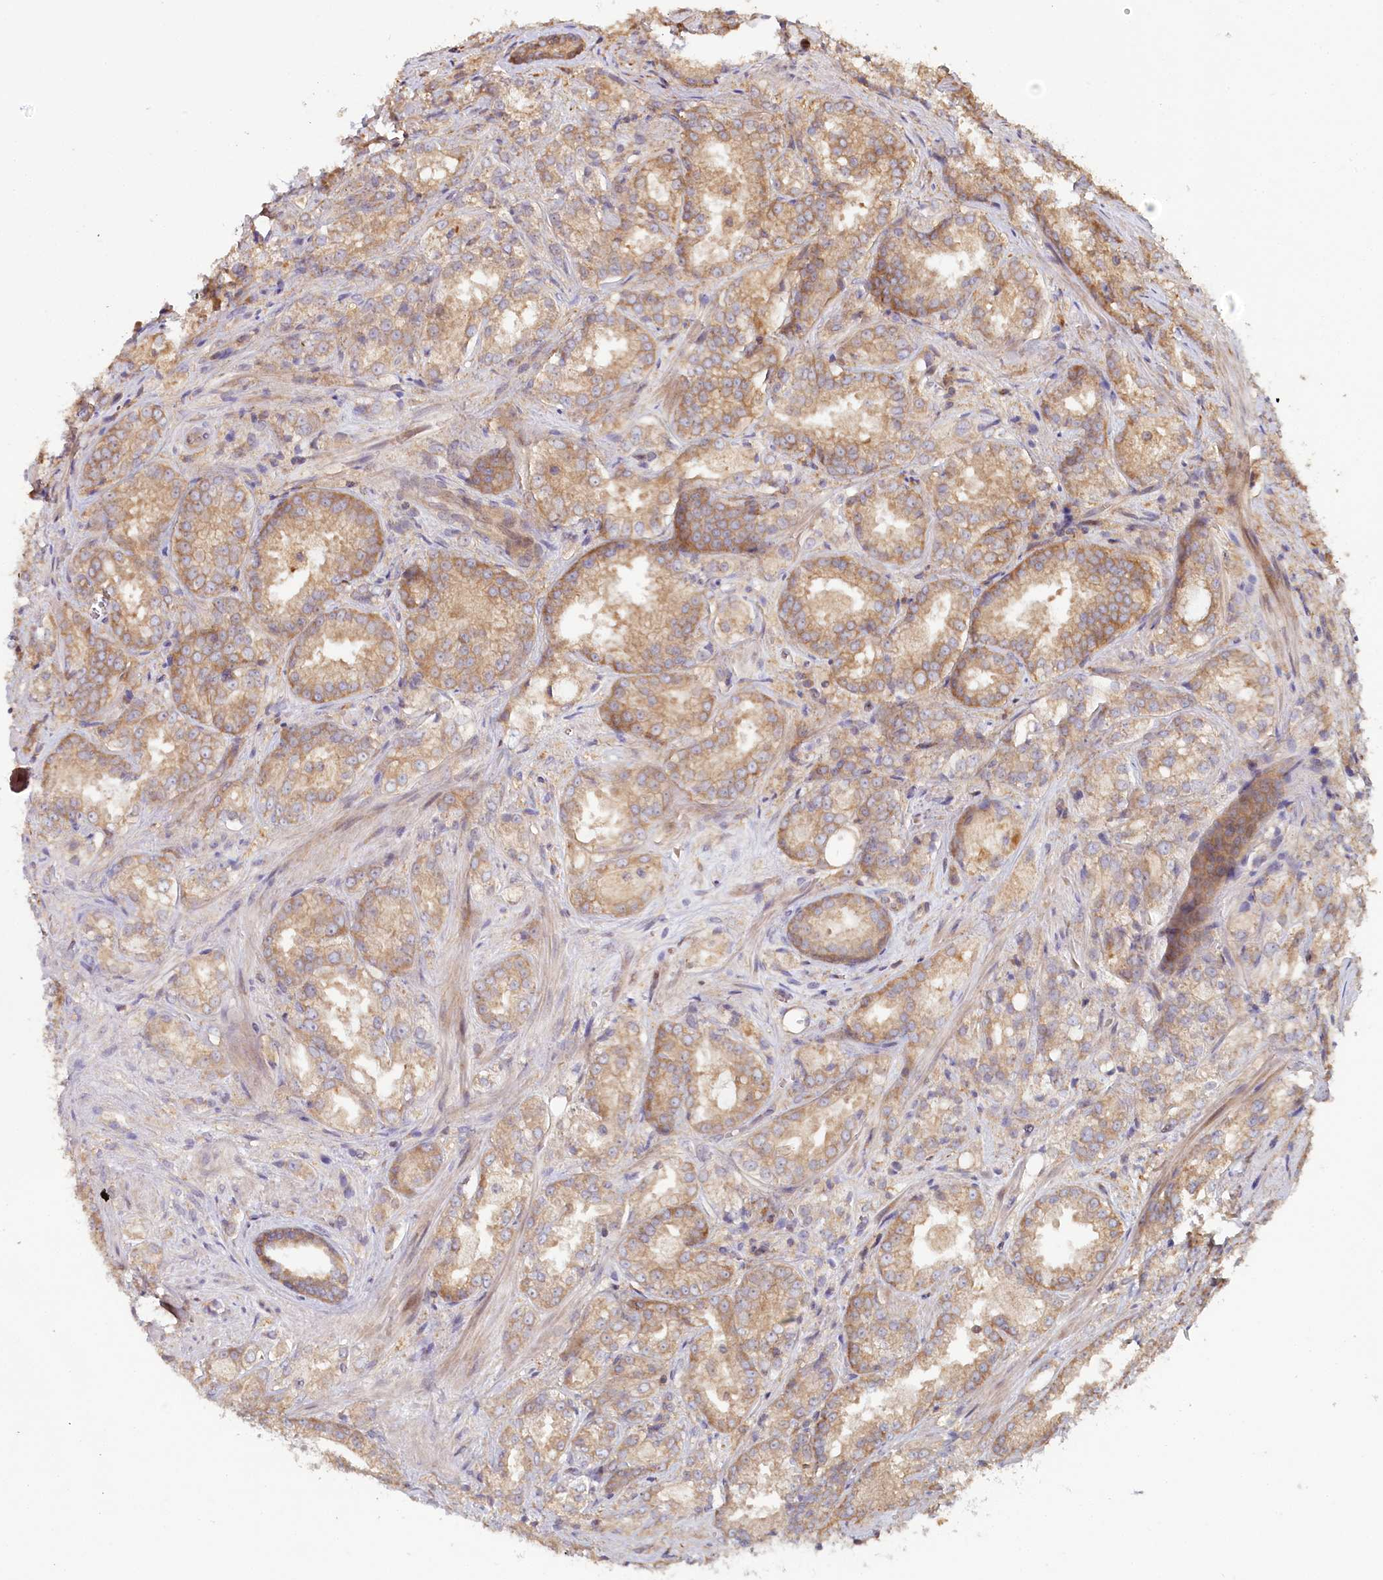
{"staining": {"intensity": "weak", "quantity": ">75%", "location": "cytoplasmic/membranous"}, "tissue": "prostate cancer", "cell_type": "Tumor cells", "image_type": "cancer", "snomed": [{"axis": "morphology", "description": "Adenocarcinoma, Low grade"}, {"axis": "topography", "description": "Prostate"}], "caption": "Prostate low-grade adenocarcinoma stained with a brown dye shows weak cytoplasmic/membranous positive expression in about >75% of tumor cells.", "gene": "HAL", "patient": {"sex": "male", "age": 47}}